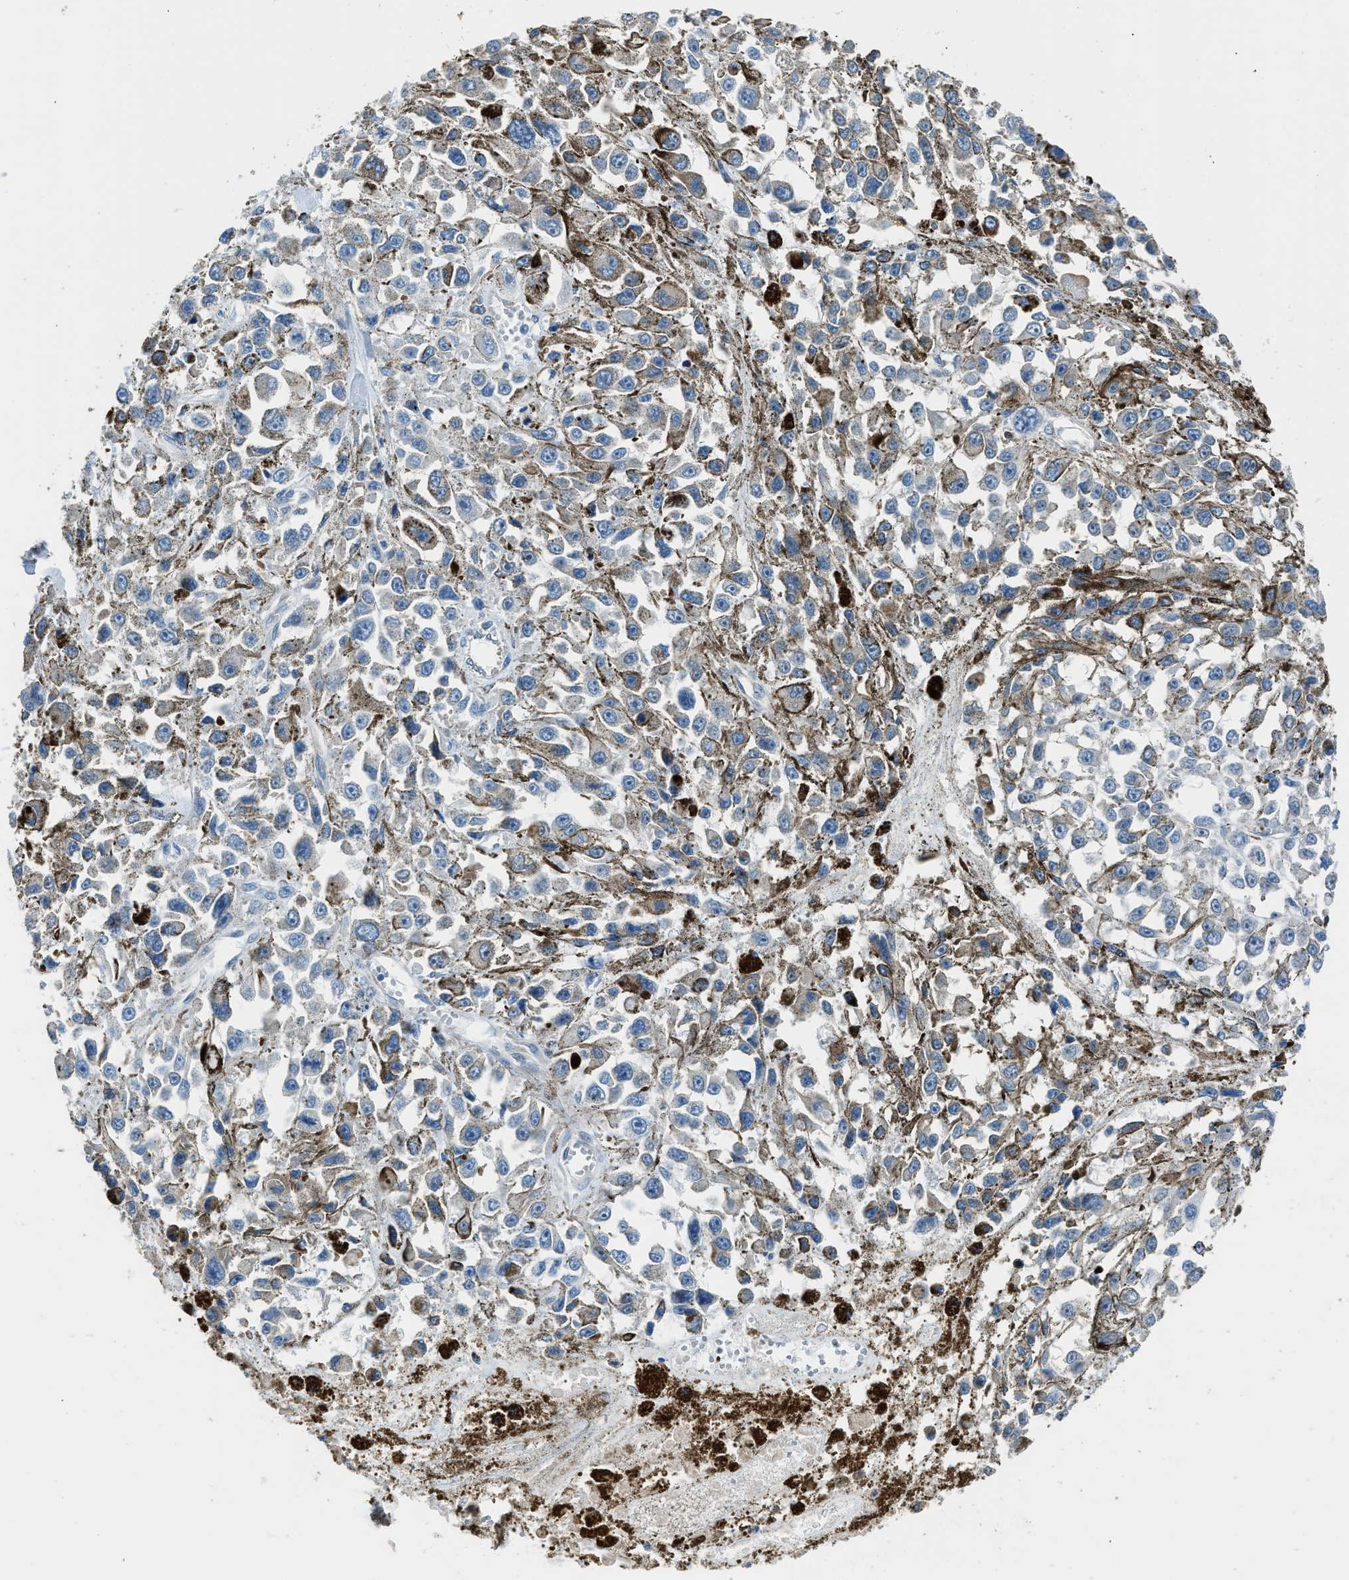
{"staining": {"intensity": "negative", "quantity": "none", "location": "none"}, "tissue": "melanoma", "cell_type": "Tumor cells", "image_type": "cancer", "snomed": [{"axis": "morphology", "description": "Malignant melanoma, Metastatic site"}, {"axis": "topography", "description": "Lymph node"}], "caption": "IHC photomicrograph of malignant melanoma (metastatic site) stained for a protein (brown), which displays no positivity in tumor cells. Brightfield microscopy of immunohistochemistry (IHC) stained with DAB (brown) and hematoxylin (blue), captured at high magnification.", "gene": "RNF41", "patient": {"sex": "male", "age": 59}}